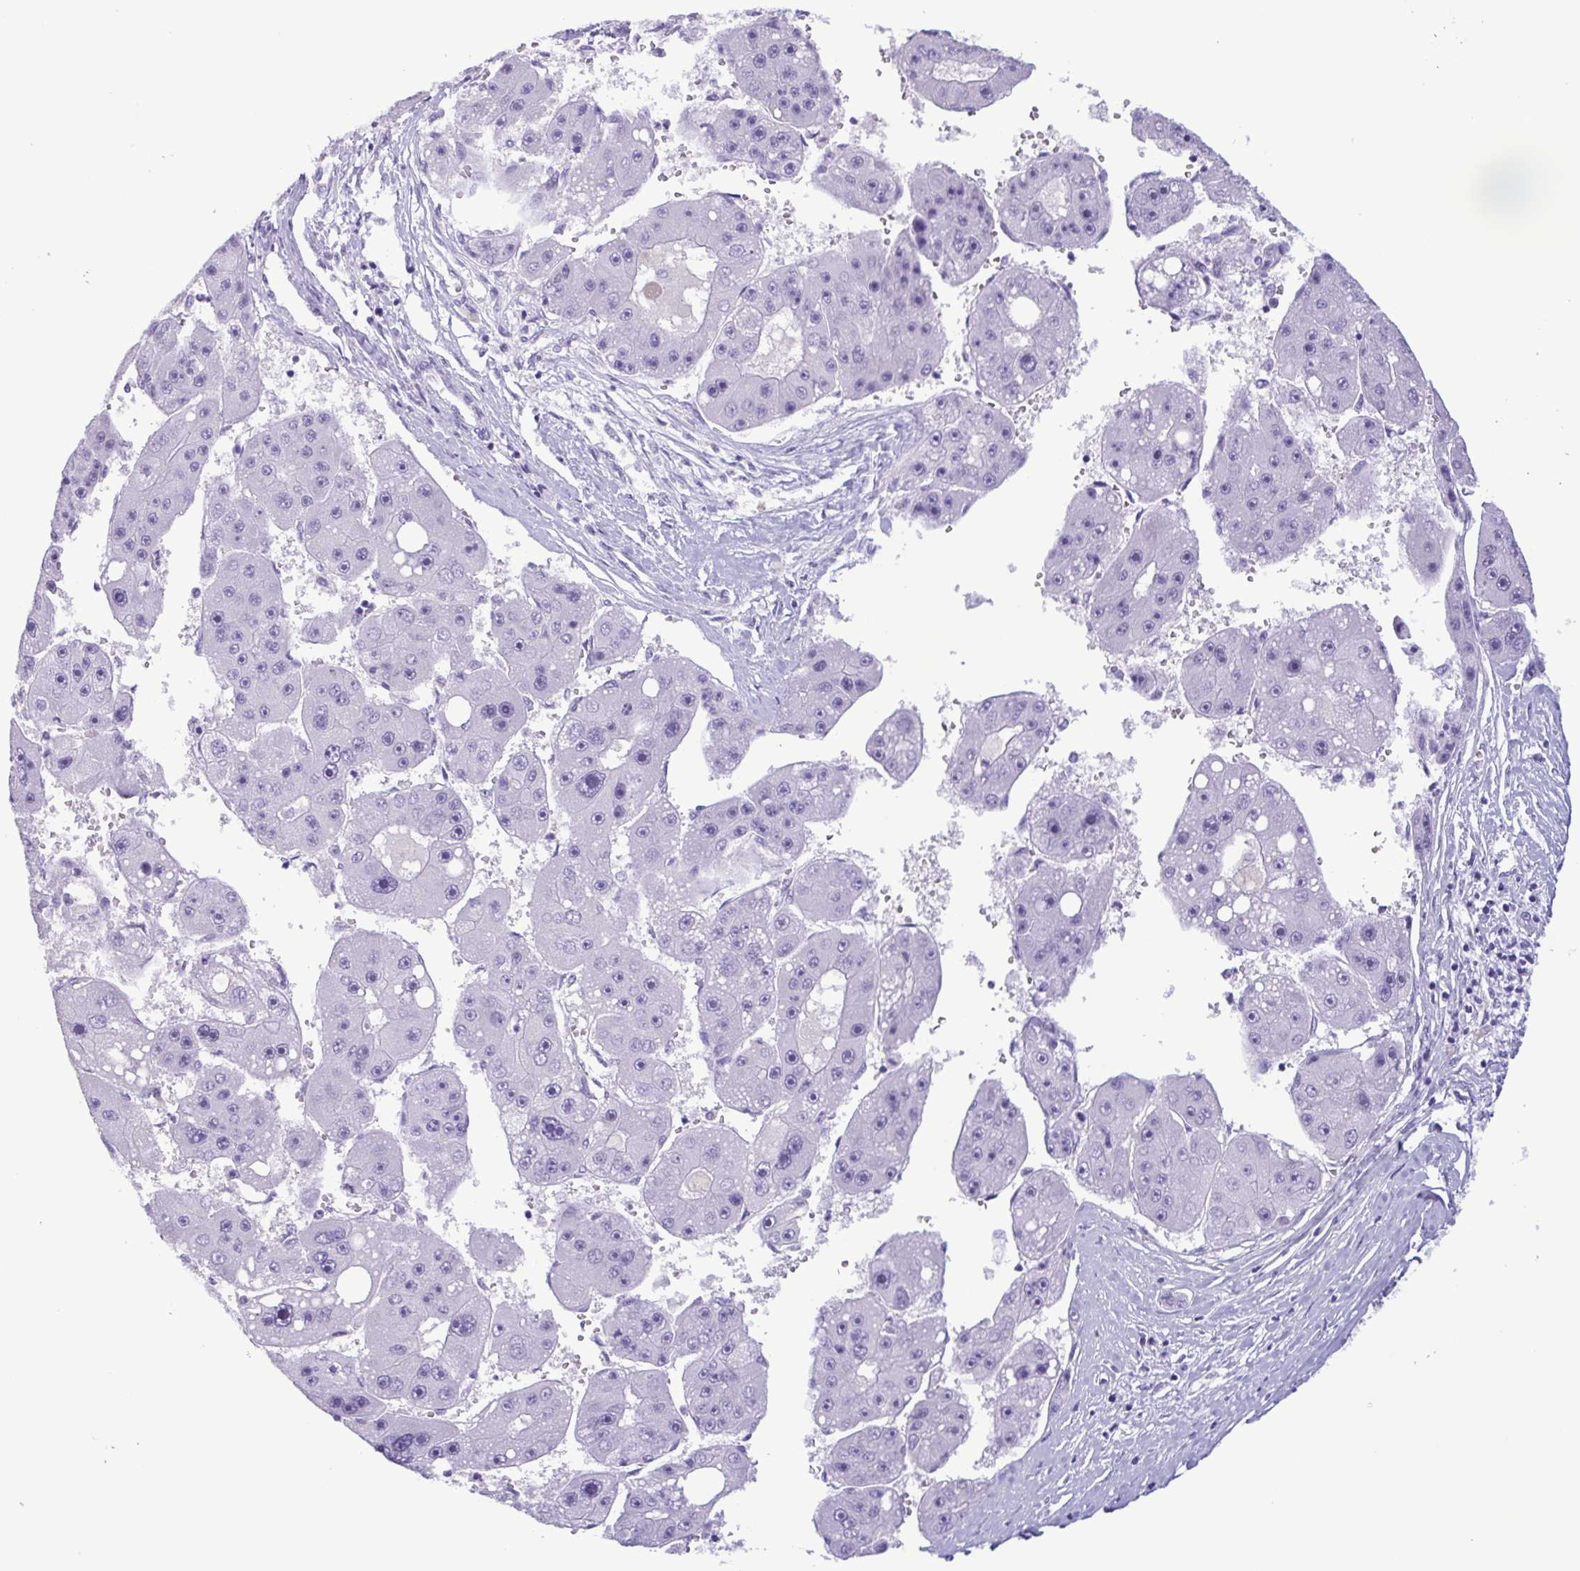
{"staining": {"intensity": "negative", "quantity": "none", "location": "none"}, "tissue": "liver cancer", "cell_type": "Tumor cells", "image_type": "cancer", "snomed": [{"axis": "morphology", "description": "Carcinoma, Hepatocellular, NOS"}, {"axis": "topography", "description": "Liver"}], "caption": "An immunohistochemistry (IHC) photomicrograph of liver cancer (hepatocellular carcinoma) is shown. There is no staining in tumor cells of liver cancer (hepatocellular carcinoma).", "gene": "LTF", "patient": {"sex": "female", "age": 61}}